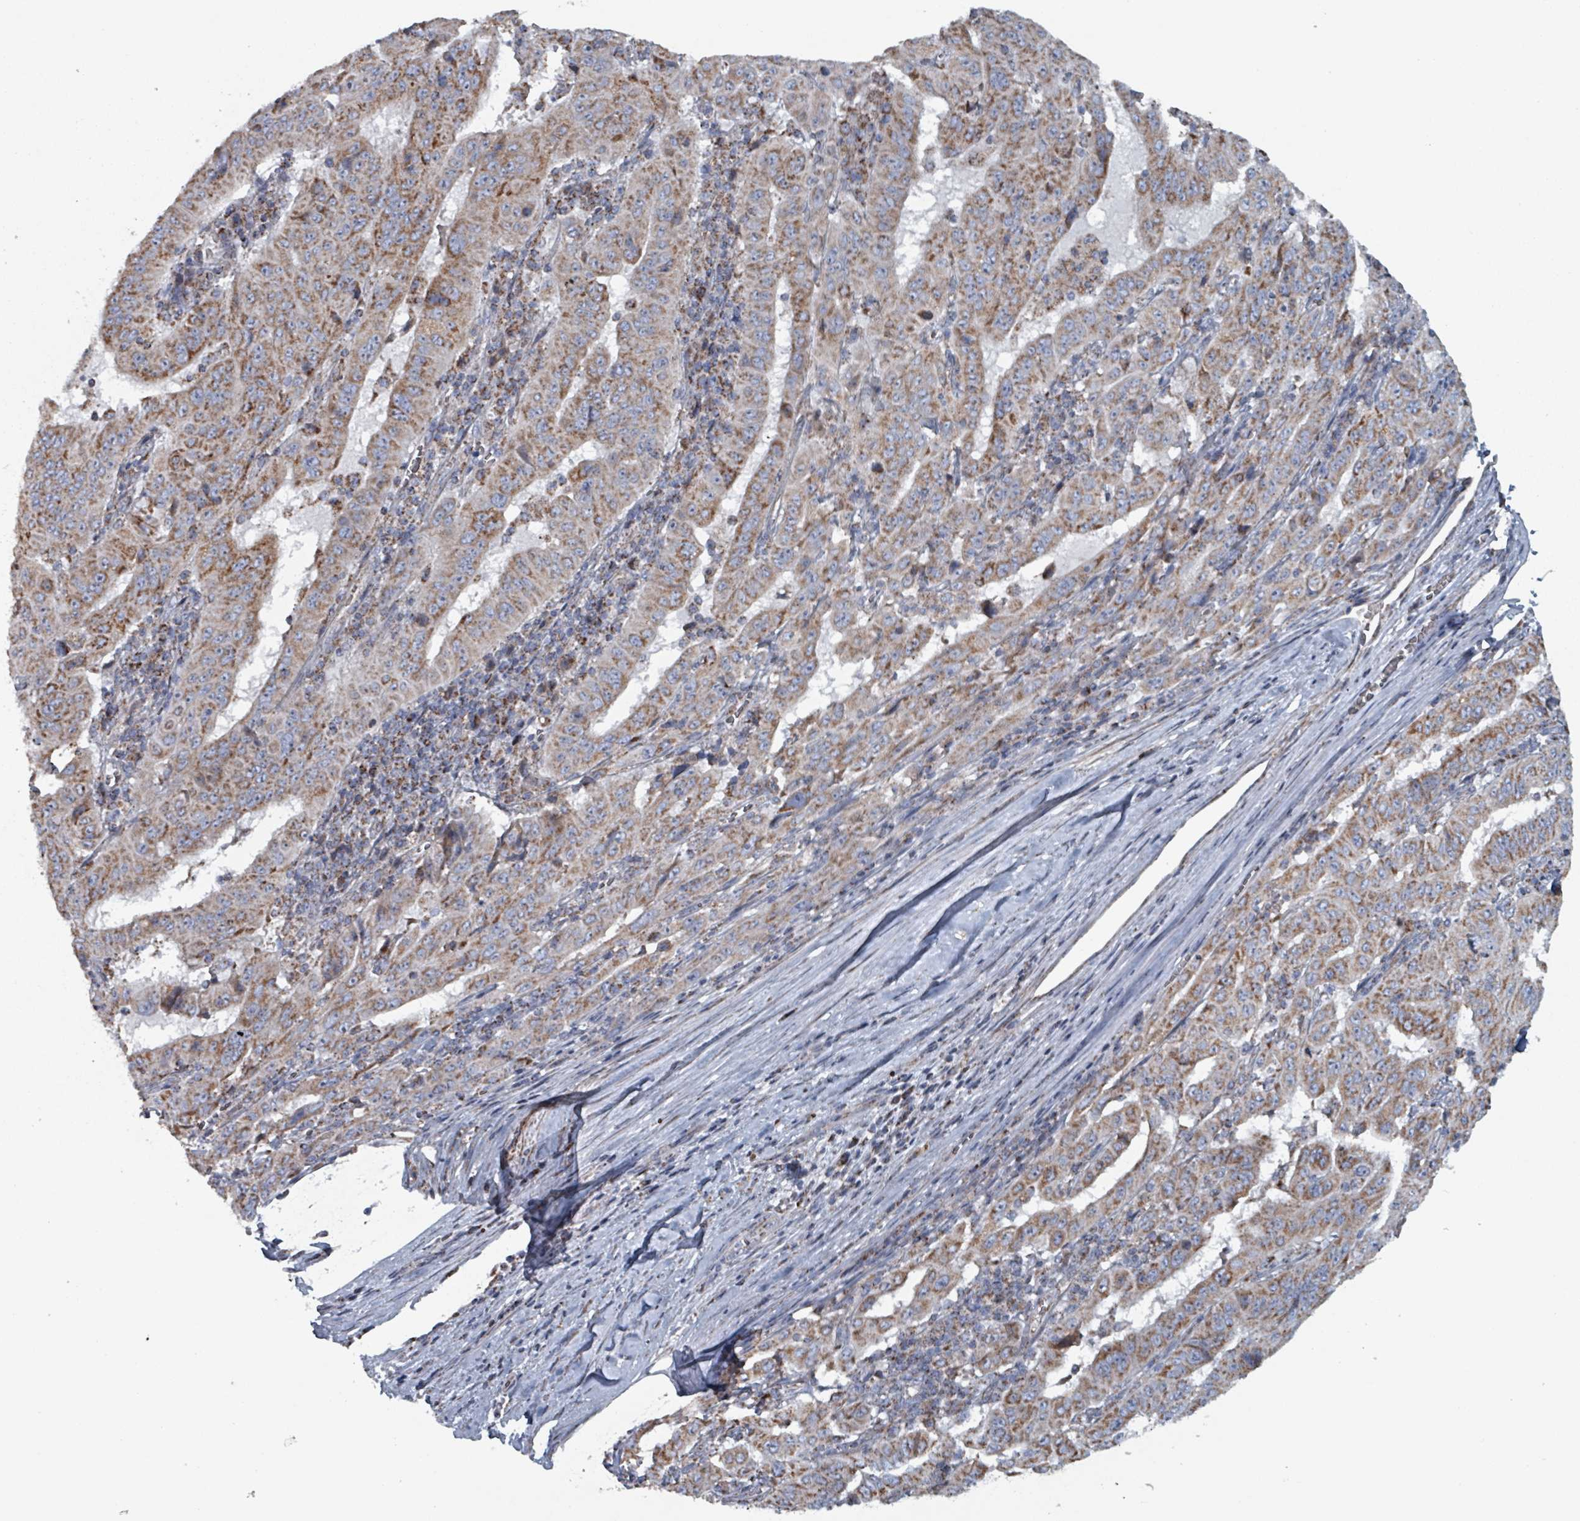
{"staining": {"intensity": "moderate", "quantity": ">75%", "location": "cytoplasmic/membranous"}, "tissue": "pancreatic cancer", "cell_type": "Tumor cells", "image_type": "cancer", "snomed": [{"axis": "morphology", "description": "Adenocarcinoma, NOS"}, {"axis": "topography", "description": "Pancreas"}], "caption": "Immunohistochemistry (IHC) (DAB) staining of pancreatic cancer demonstrates moderate cytoplasmic/membranous protein positivity in approximately >75% of tumor cells.", "gene": "ABHD18", "patient": {"sex": "male", "age": 63}}